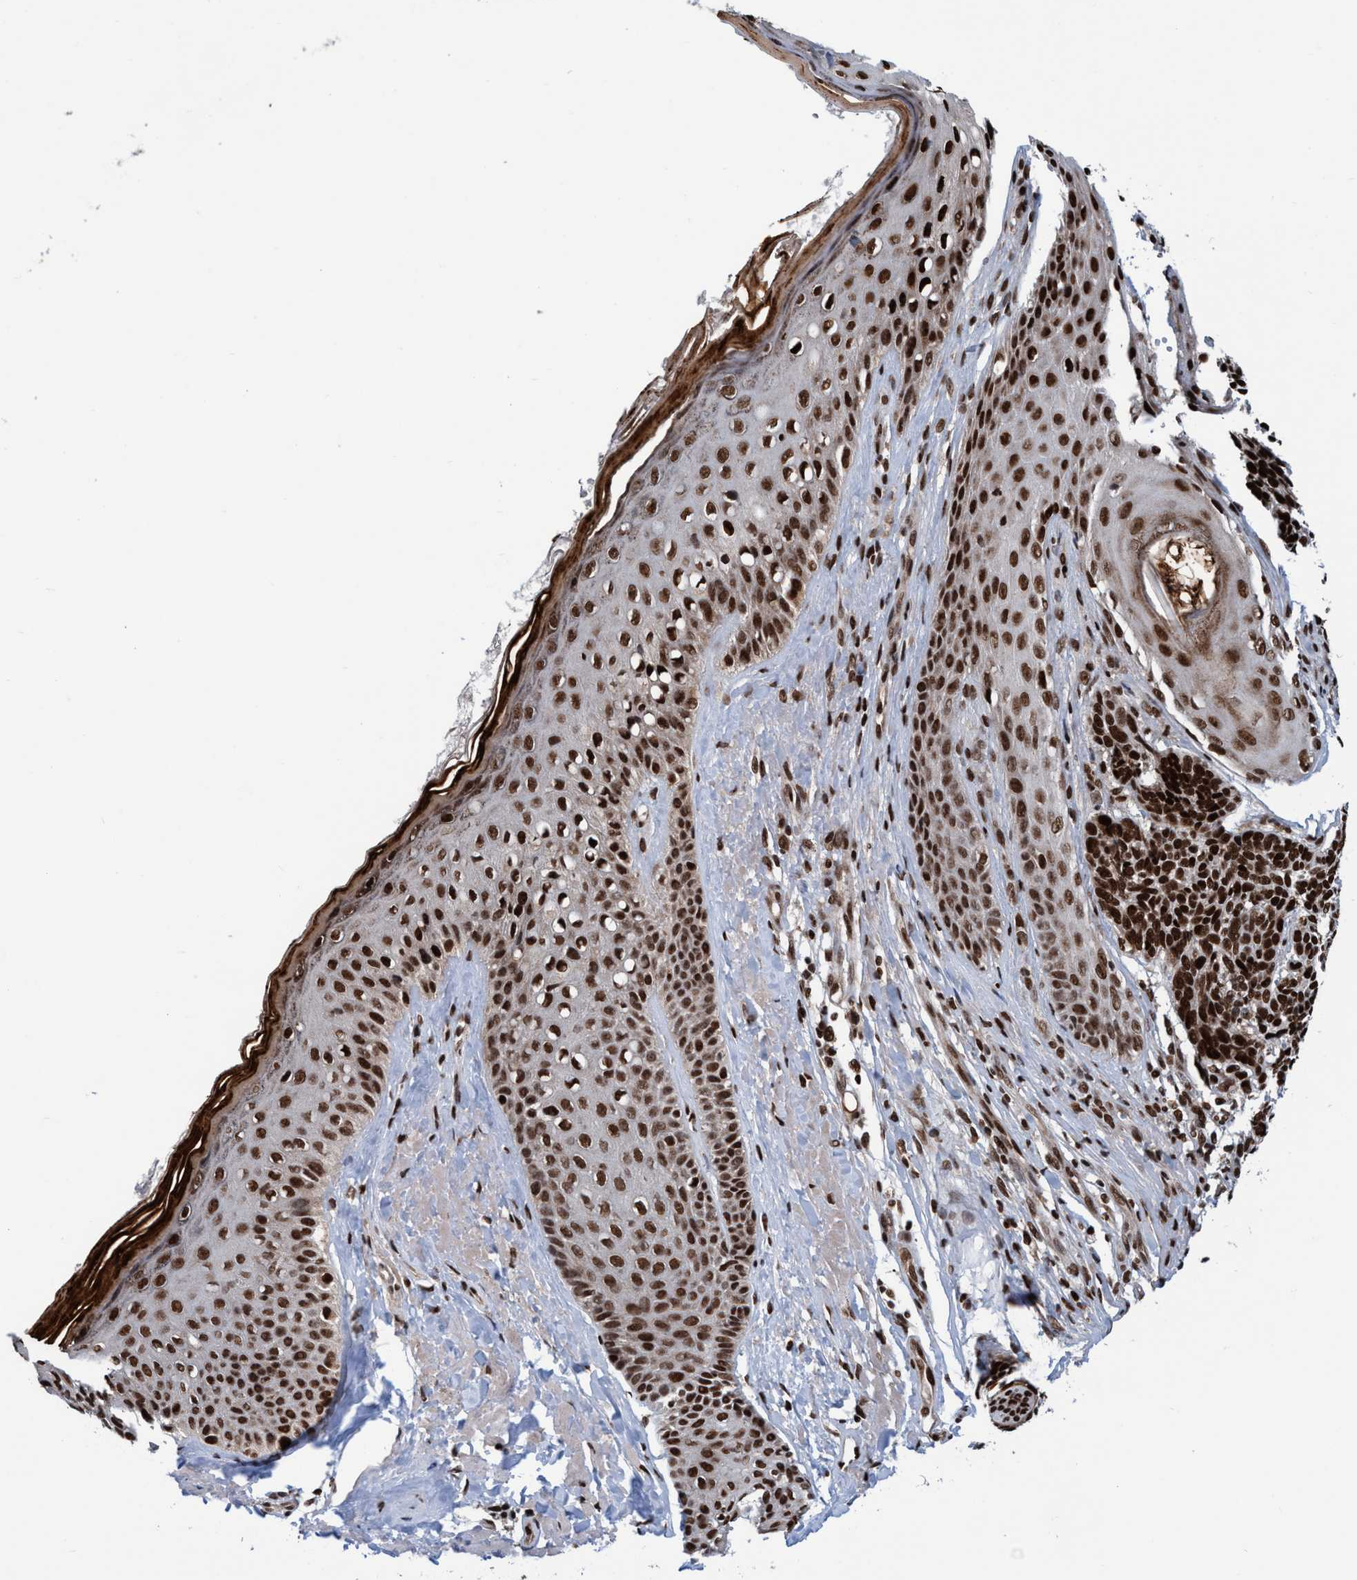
{"staining": {"intensity": "strong", "quantity": ">75%", "location": "nuclear"}, "tissue": "skin cancer", "cell_type": "Tumor cells", "image_type": "cancer", "snomed": [{"axis": "morphology", "description": "Basal cell carcinoma"}, {"axis": "topography", "description": "Skin"}], "caption": "There is high levels of strong nuclear positivity in tumor cells of skin cancer, as demonstrated by immunohistochemical staining (brown color).", "gene": "TOPBP1", "patient": {"sex": "male", "age": 84}}